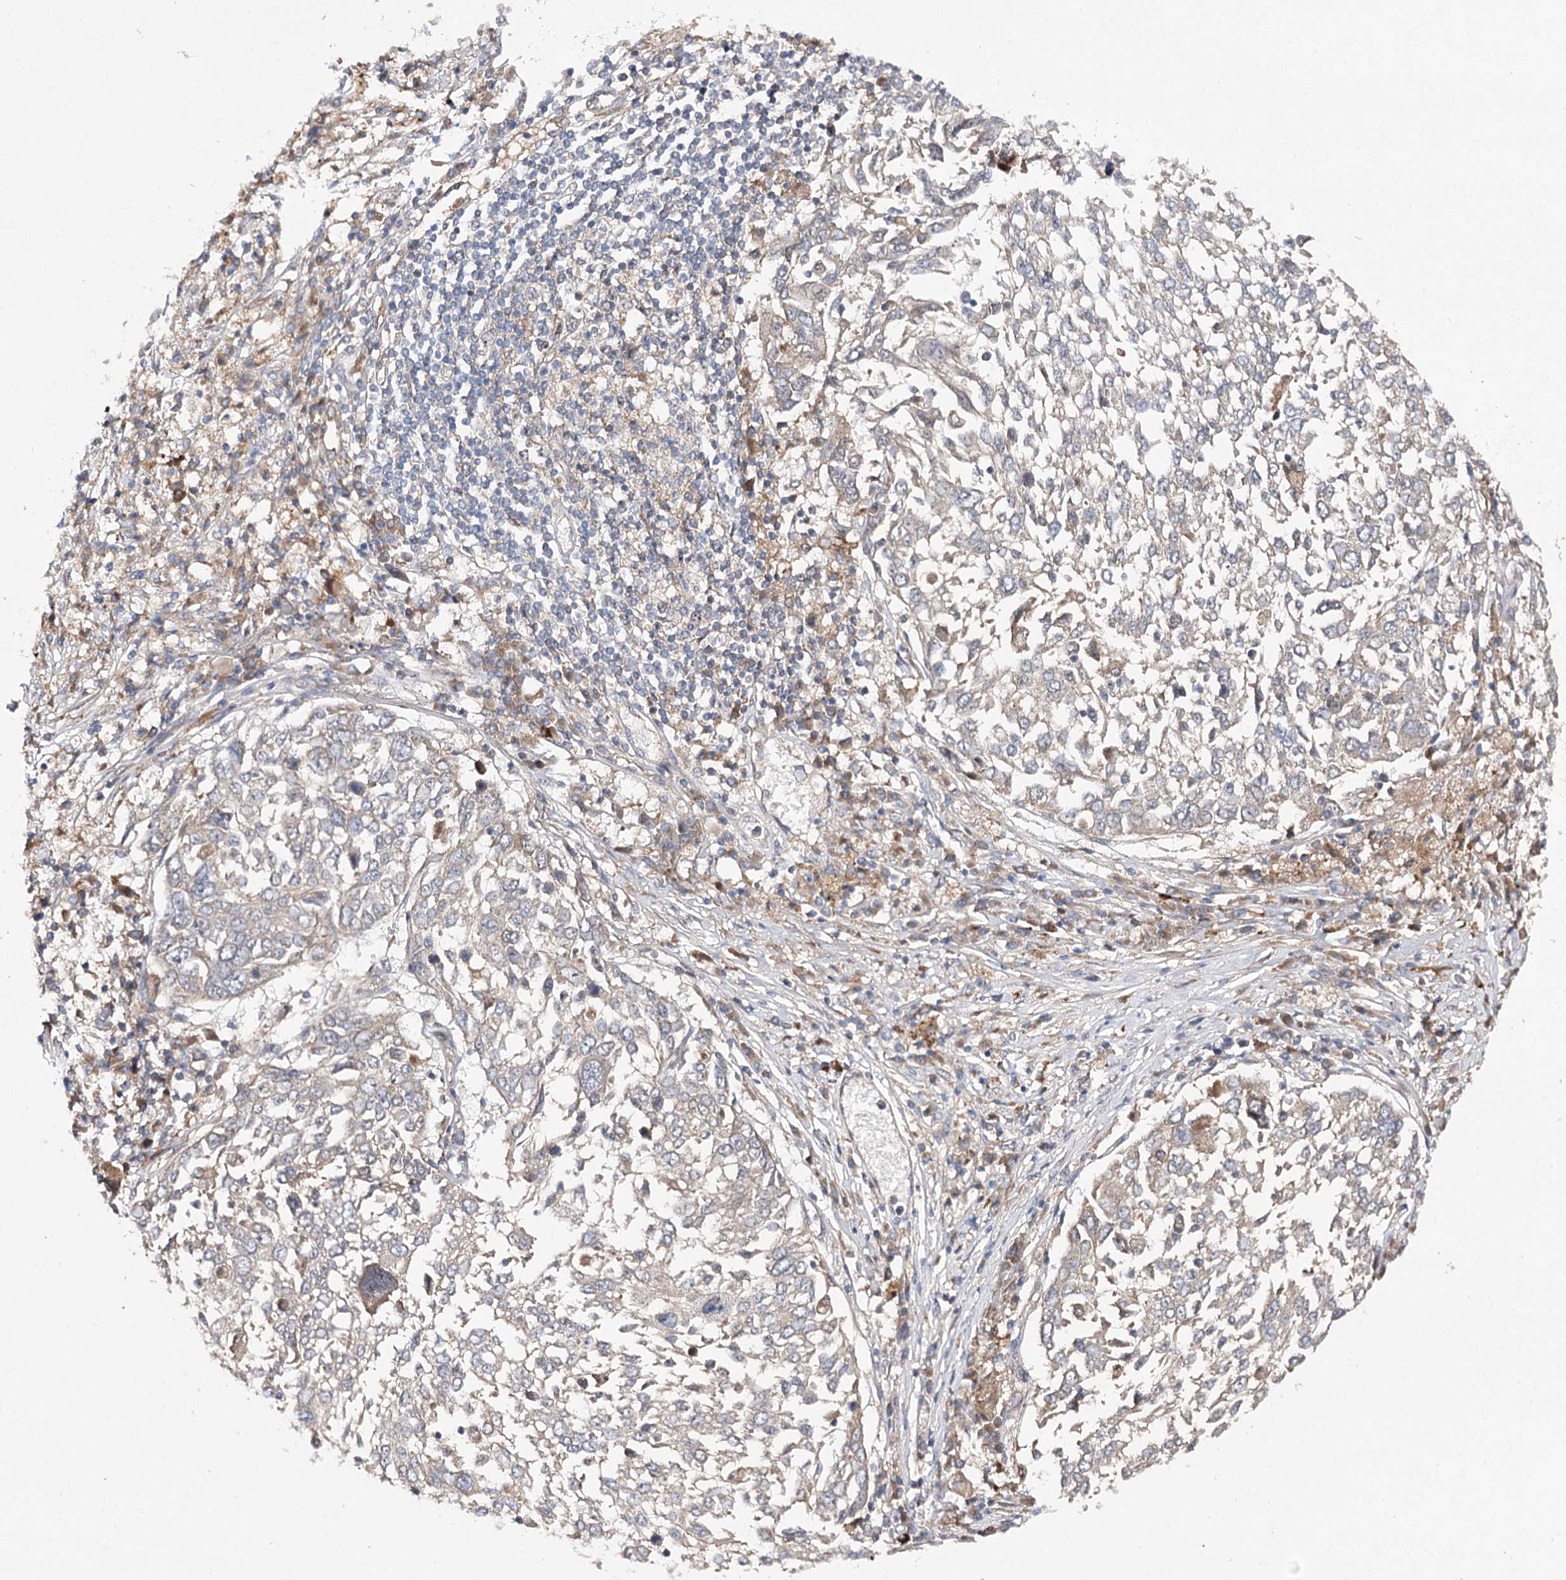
{"staining": {"intensity": "weak", "quantity": "<25%", "location": "cytoplasmic/membranous"}, "tissue": "lung cancer", "cell_type": "Tumor cells", "image_type": "cancer", "snomed": [{"axis": "morphology", "description": "Squamous cell carcinoma, NOS"}, {"axis": "topography", "description": "Lung"}], "caption": "Micrograph shows no protein expression in tumor cells of lung cancer (squamous cell carcinoma) tissue. (DAB (3,3'-diaminobenzidine) IHC, high magnification).", "gene": "BCR", "patient": {"sex": "male", "age": 65}}